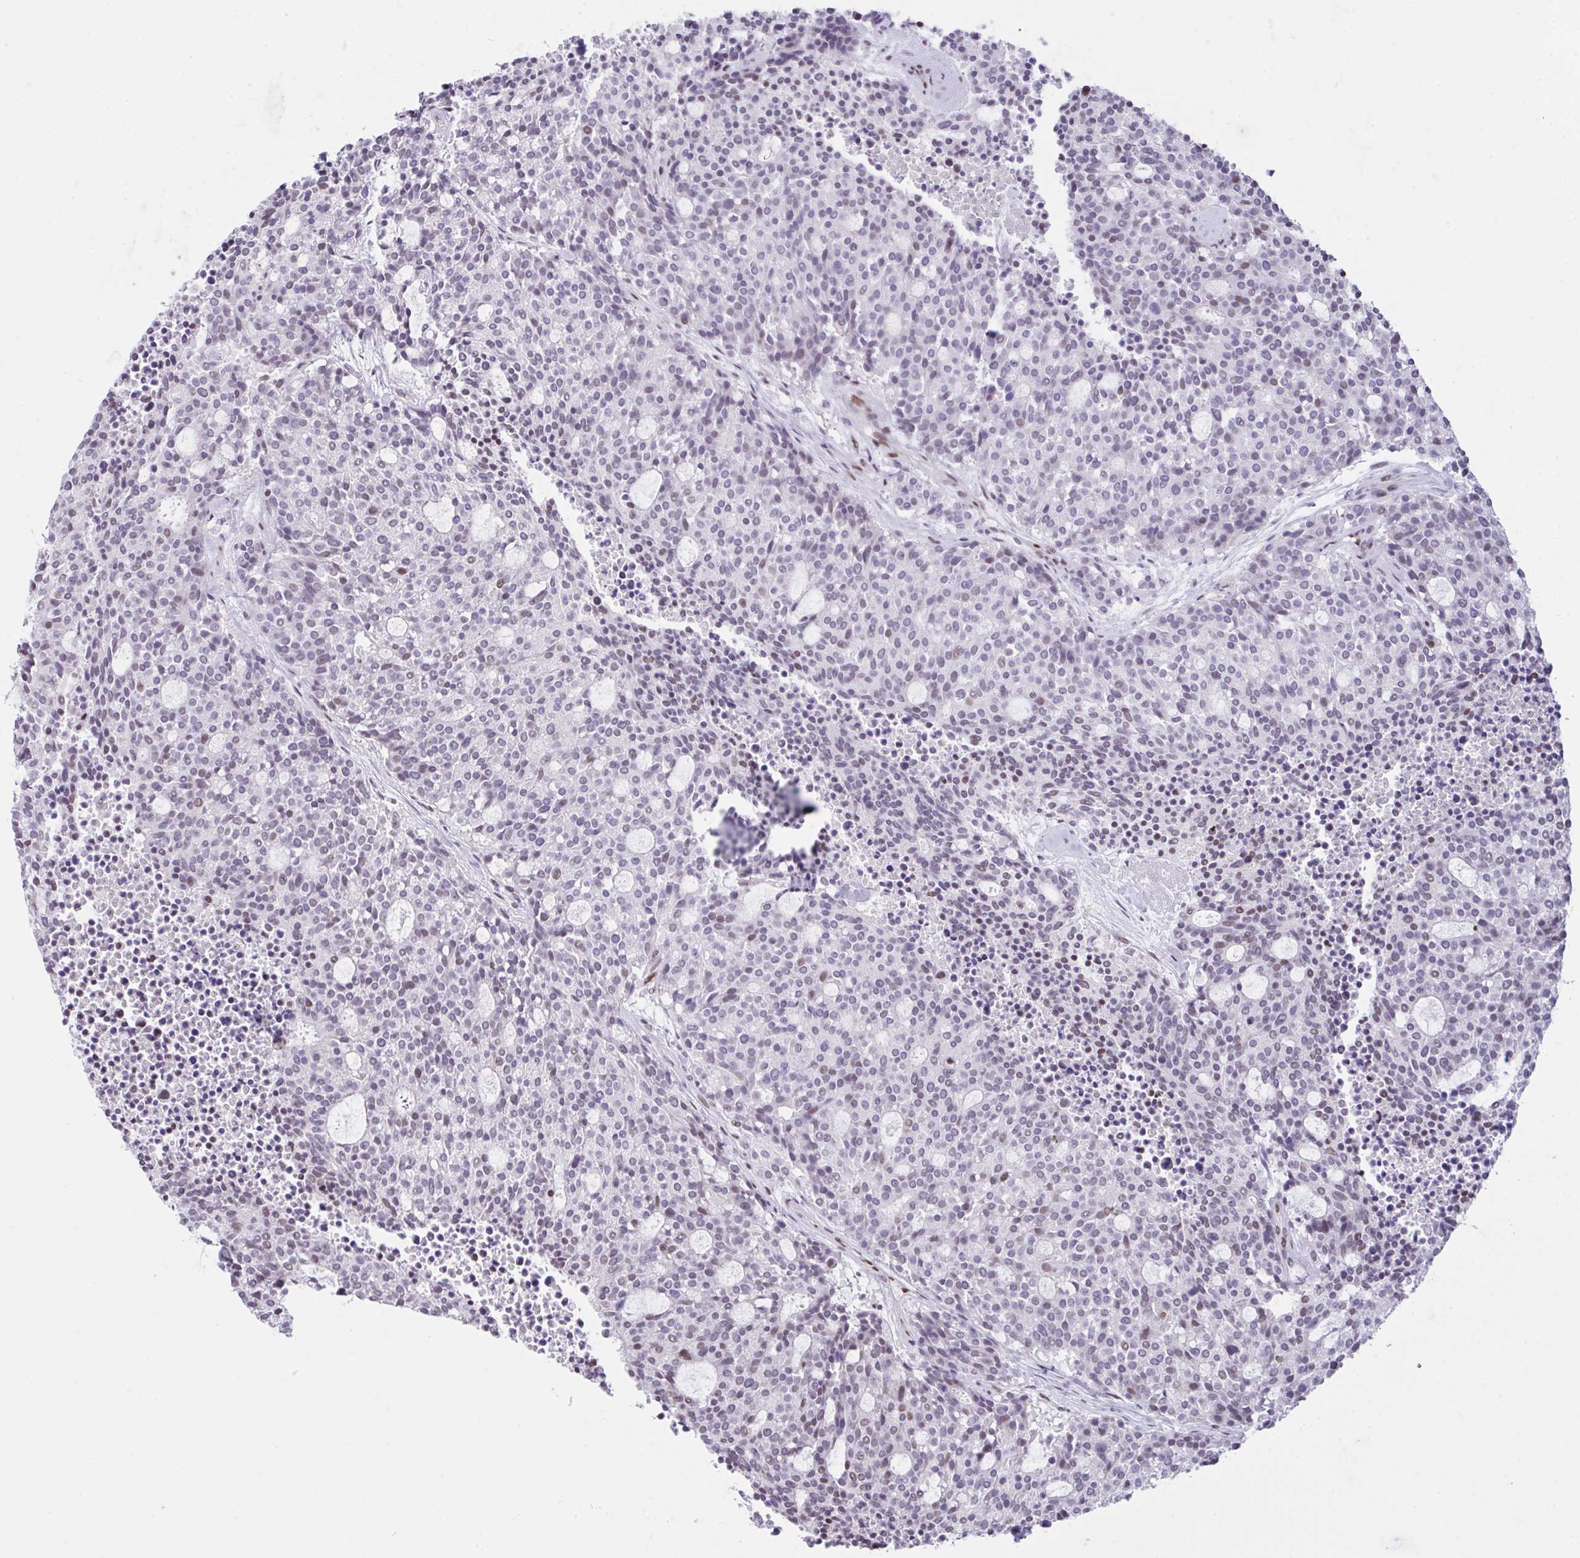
{"staining": {"intensity": "weak", "quantity": "<25%", "location": "nuclear"}, "tissue": "carcinoid", "cell_type": "Tumor cells", "image_type": "cancer", "snomed": [{"axis": "morphology", "description": "Carcinoid, malignant, NOS"}, {"axis": "topography", "description": "Pancreas"}], "caption": "Tumor cells show no significant protein positivity in carcinoid. The staining was performed using DAB (3,3'-diaminobenzidine) to visualize the protein expression in brown, while the nuclei were stained in blue with hematoxylin (Magnification: 20x).", "gene": "CLP1", "patient": {"sex": "female", "age": 54}}